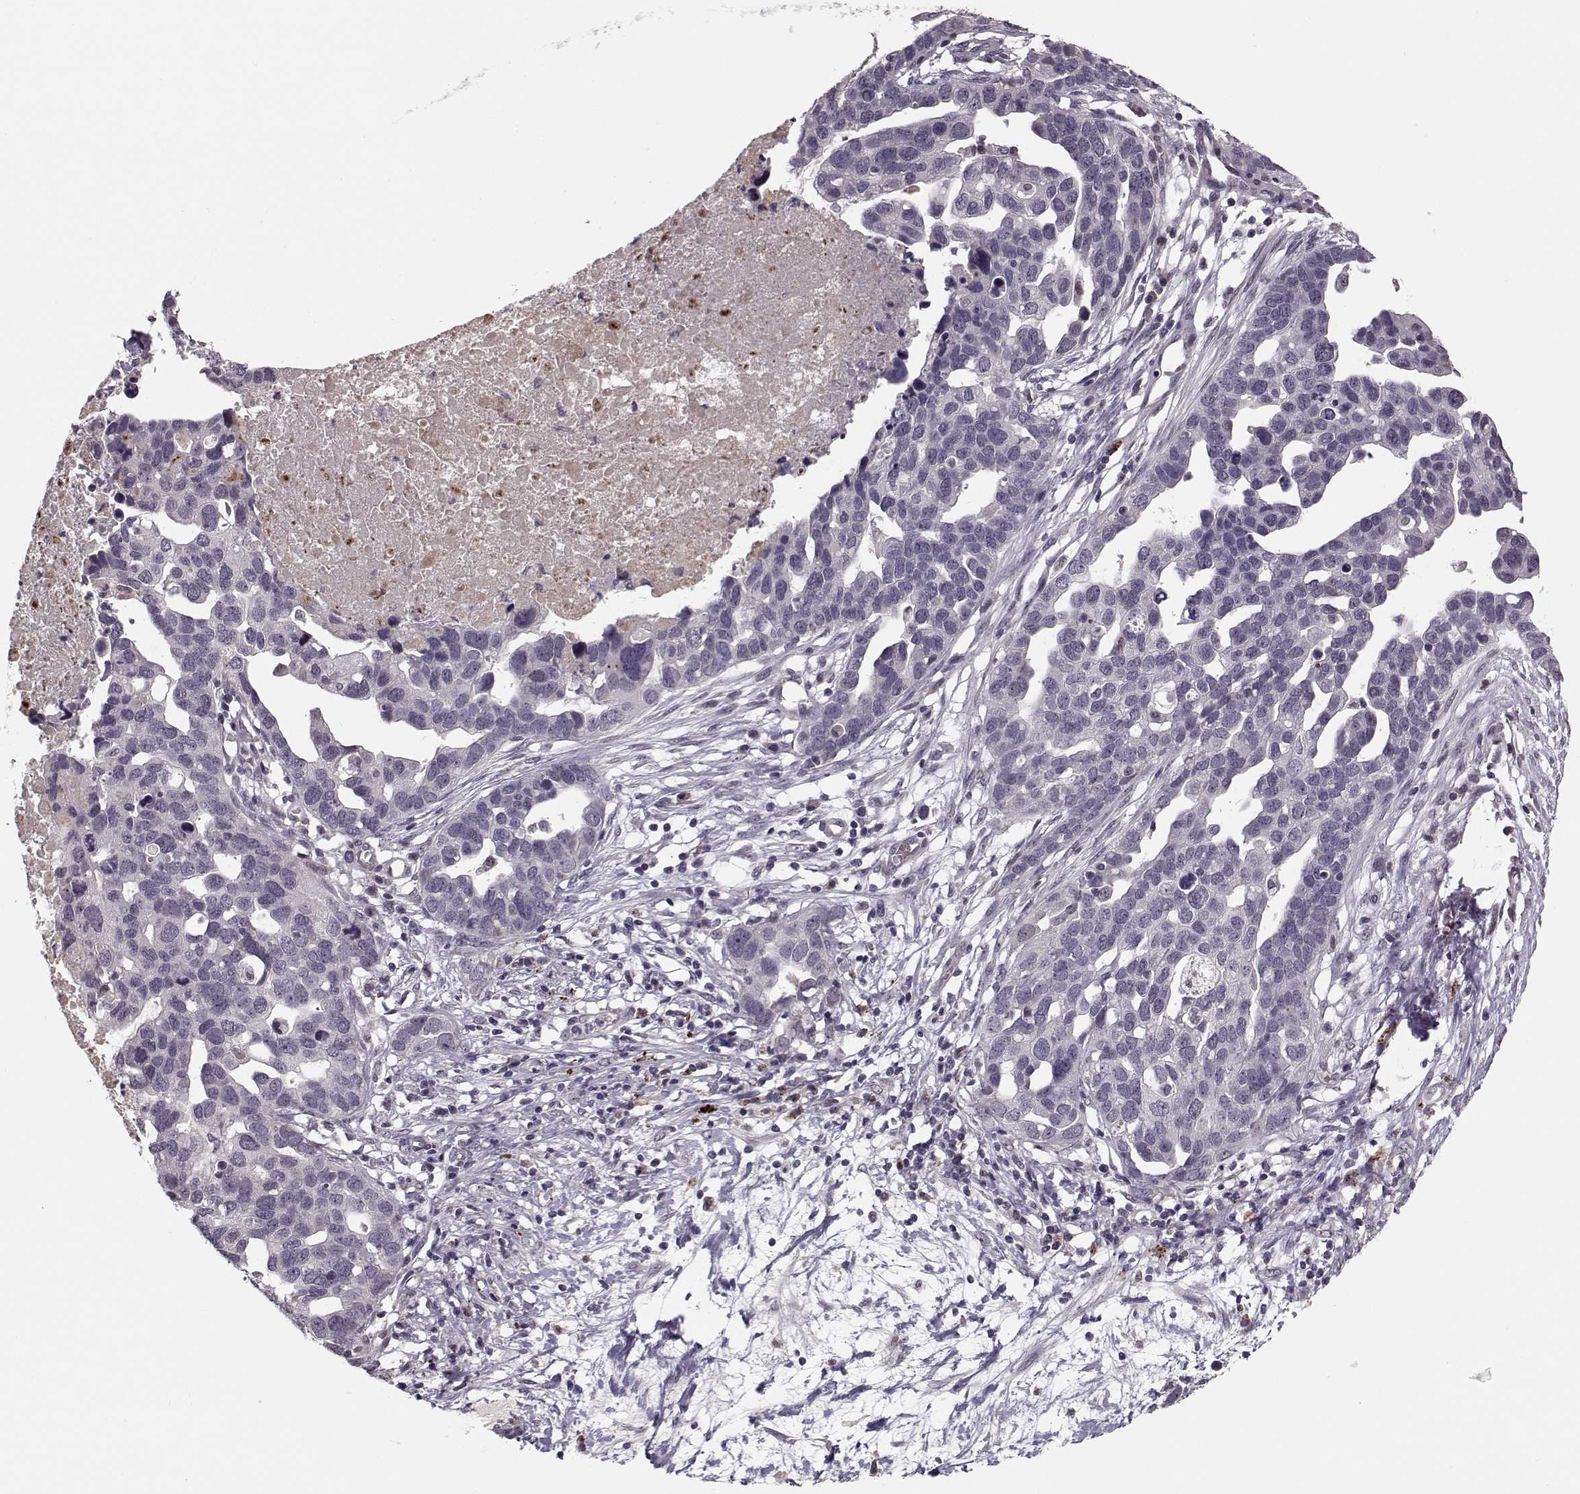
{"staining": {"intensity": "negative", "quantity": "none", "location": "none"}, "tissue": "ovarian cancer", "cell_type": "Tumor cells", "image_type": "cancer", "snomed": [{"axis": "morphology", "description": "Cystadenocarcinoma, serous, NOS"}, {"axis": "topography", "description": "Ovary"}], "caption": "DAB (3,3'-diaminobenzidine) immunohistochemical staining of human ovarian cancer (serous cystadenocarcinoma) displays no significant staining in tumor cells.", "gene": "DNAI3", "patient": {"sex": "female", "age": 54}}